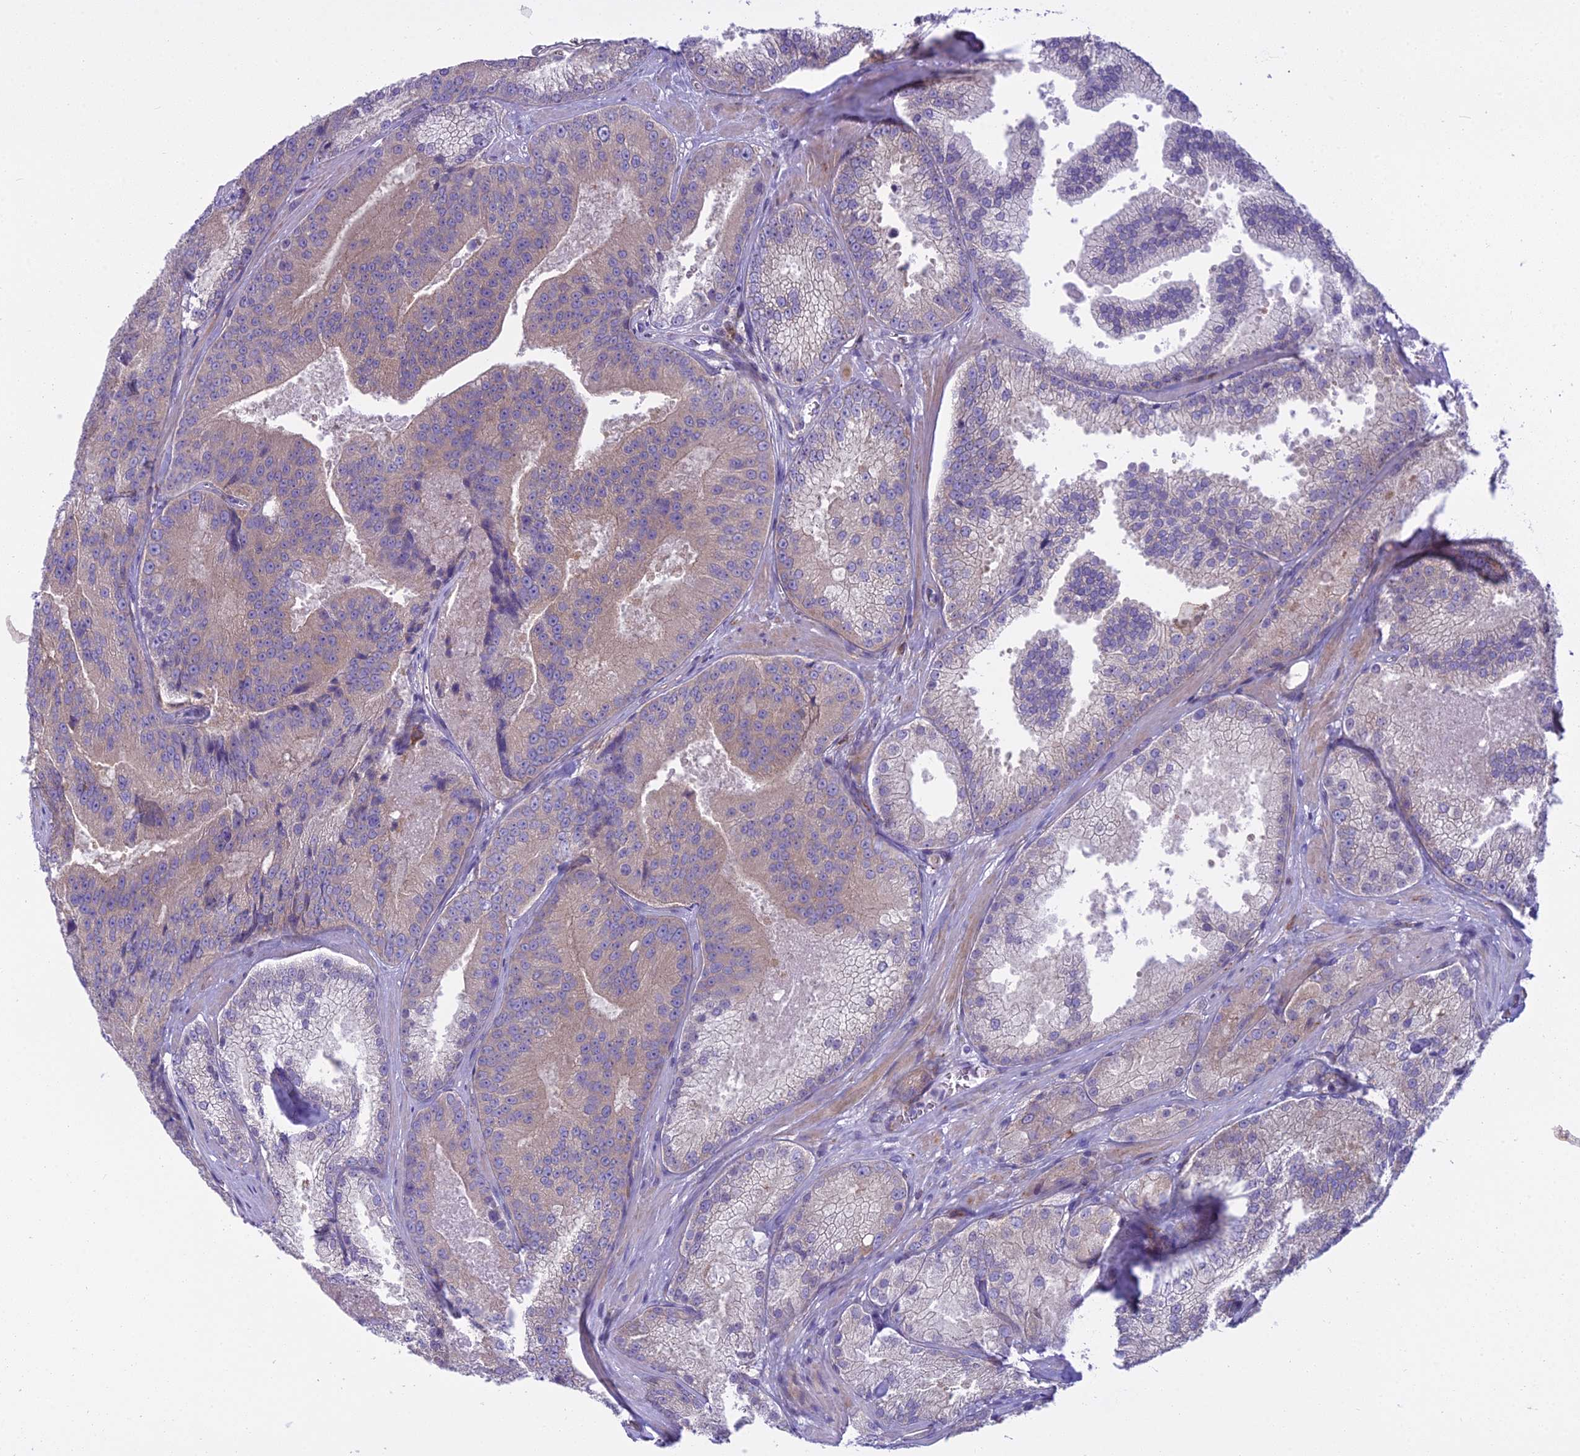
{"staining": {"intensity": "weak", "quantity": "25%-75%", "location": "cytoplasmic/membranous"}, "tissue": "prostate cancer", "cell_type": "Tumor cells", "image_type": "cancer", "snomed": [{"axis": "morphology", "description": "Adenocarcinoma, High grade"}, {"axis": "topography", "description": "Prostate"}], "caption": "An IHC micrograph of tumor tissue is shown. Protein staining in brown highlights weak cytoplasmic/membranous positivity in prostate cancer within tumor cells.", "gene": "PCDHB14", "patient": {"sex": "male", "age": 61}}